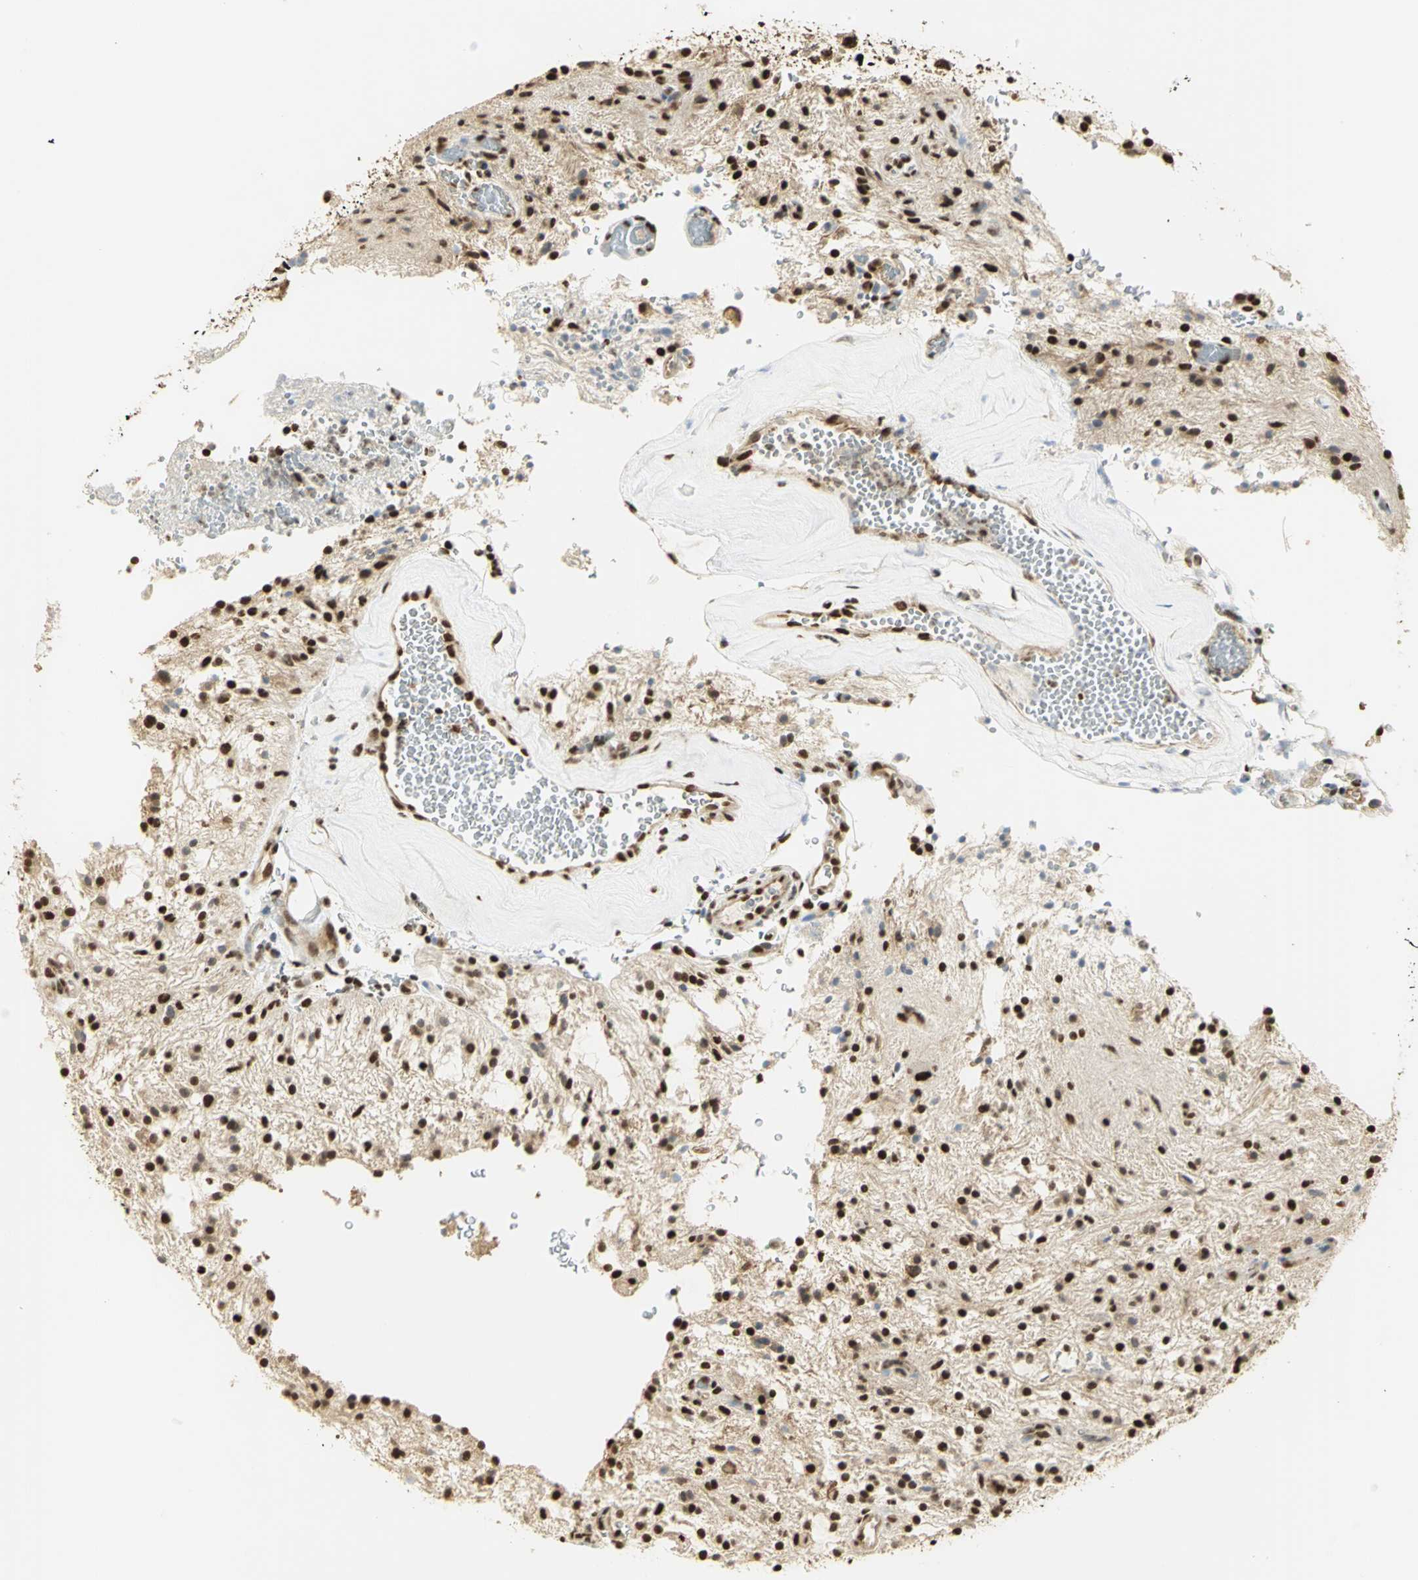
{"staining": {"intensity": "strong", "quantity": ">75%", "location": "cytoplasmic/membranous,nuclear"}, "tissue": "glioma", "cell_type": "Tumor cells", "image_type": "cancer", "snomed": [{"axis": "morphology", "description": "Glioma, malignant, NOS"}, {"axis": "topography", "description": "Cerebellum"}], "caption": "An image of glioma (malignant) stained for a protein demonstrates strong cytoplasmic/membranous and nuclear brown staining in tumor cells.", "gene": "SET", "patient": {"sex": "female", "age": 10}}